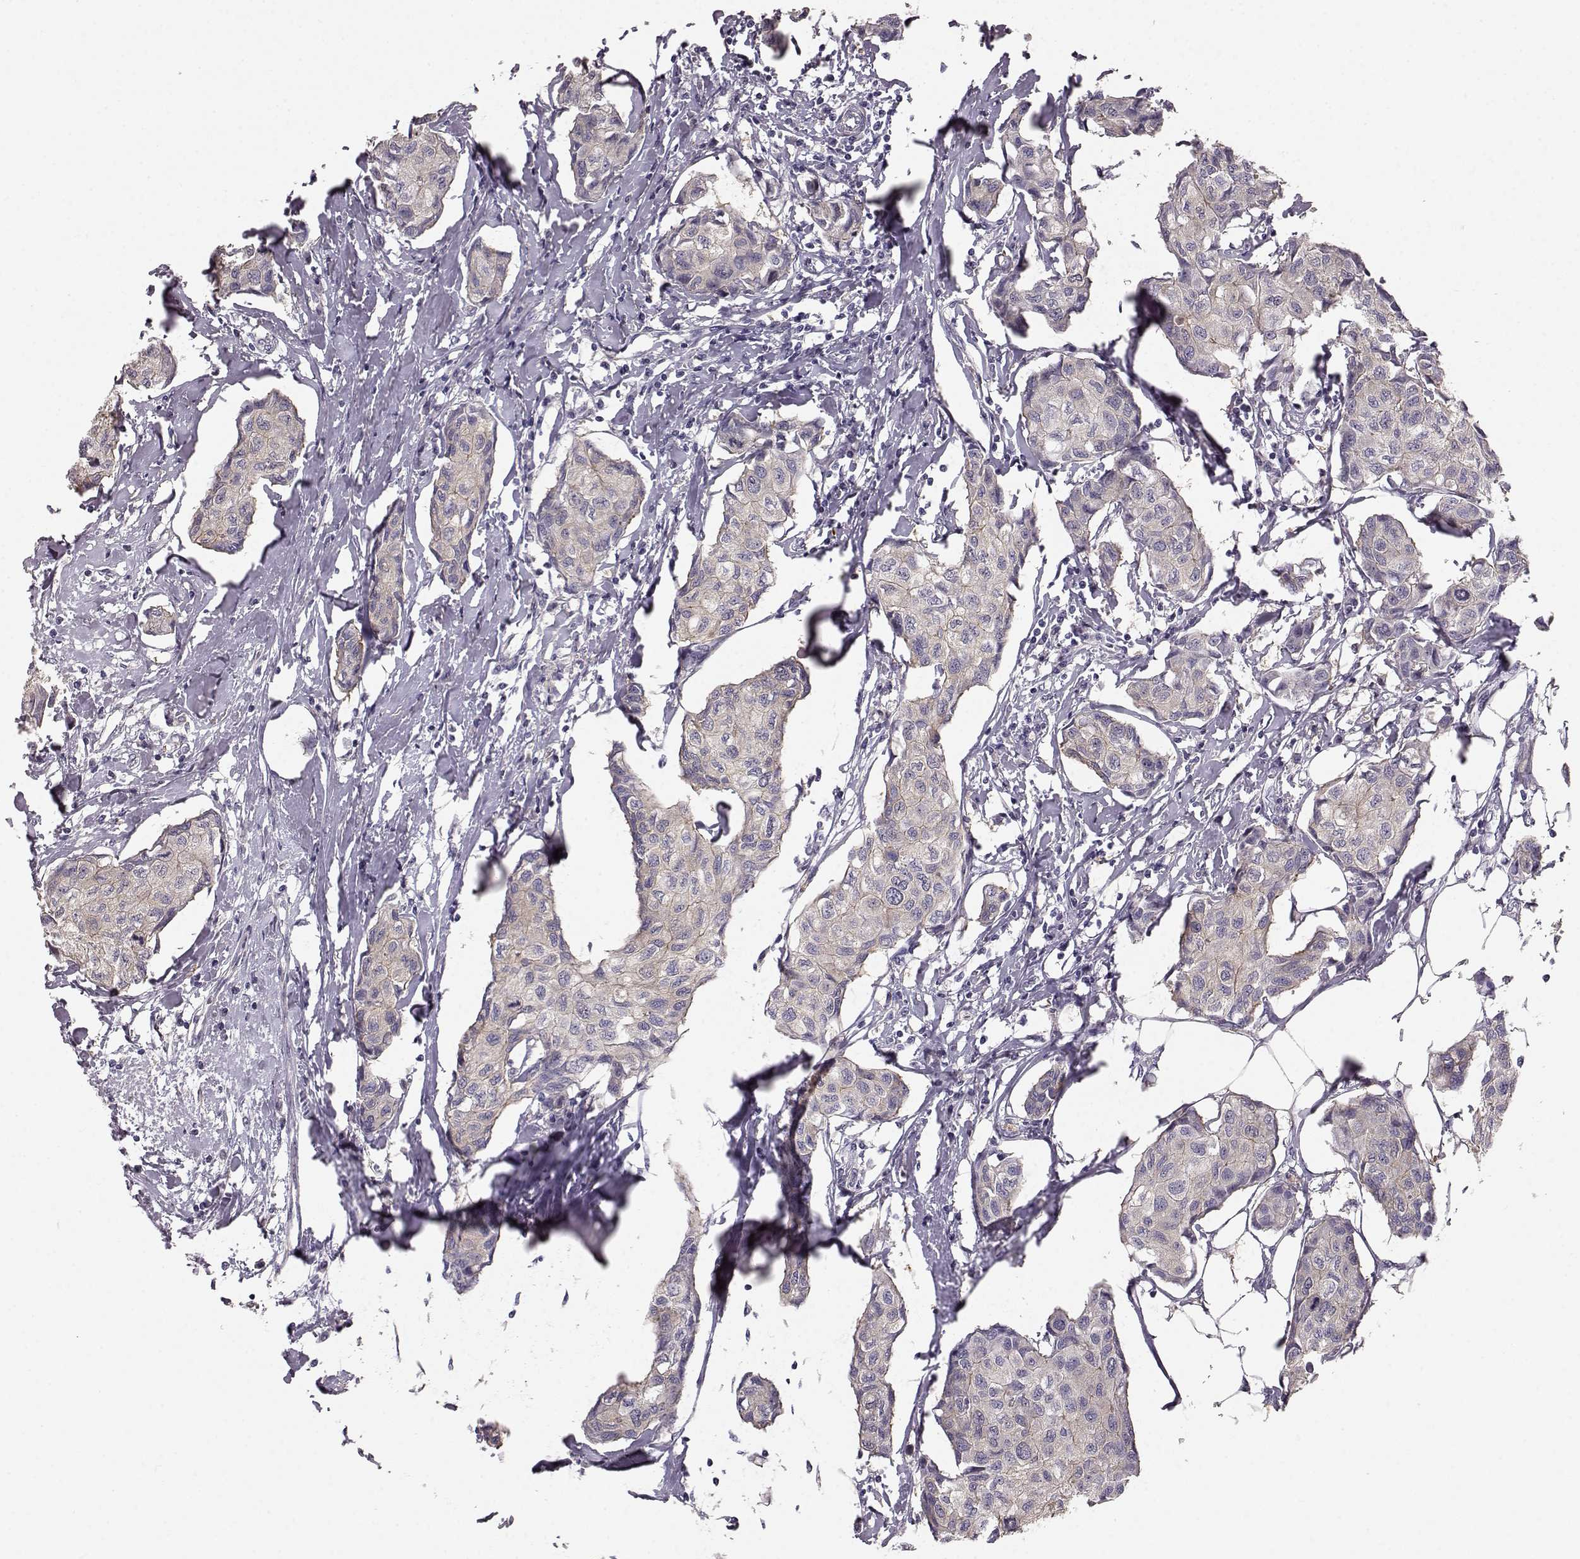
{"staining": {"intensity": "weak", "quantity": "25%-75%", "location": "cytoplasmic/membranous"}, "tissue": "breast cancer", "cell_type": "Tumor cells", "image_type": "cancer", "snomed": [{"axis": "morphology", "description": "Duct carcinoma"}, {"axis": "topography", "description": "Breast"}], "caption": "Protein staining exhibits weak cytoplasmic/membranous staining in about 25%-75% of tumor cells in breast cancer (intraductal carcinoma).", "gene": "GPR50", "patient": {"sex": "female", "age": 80}}